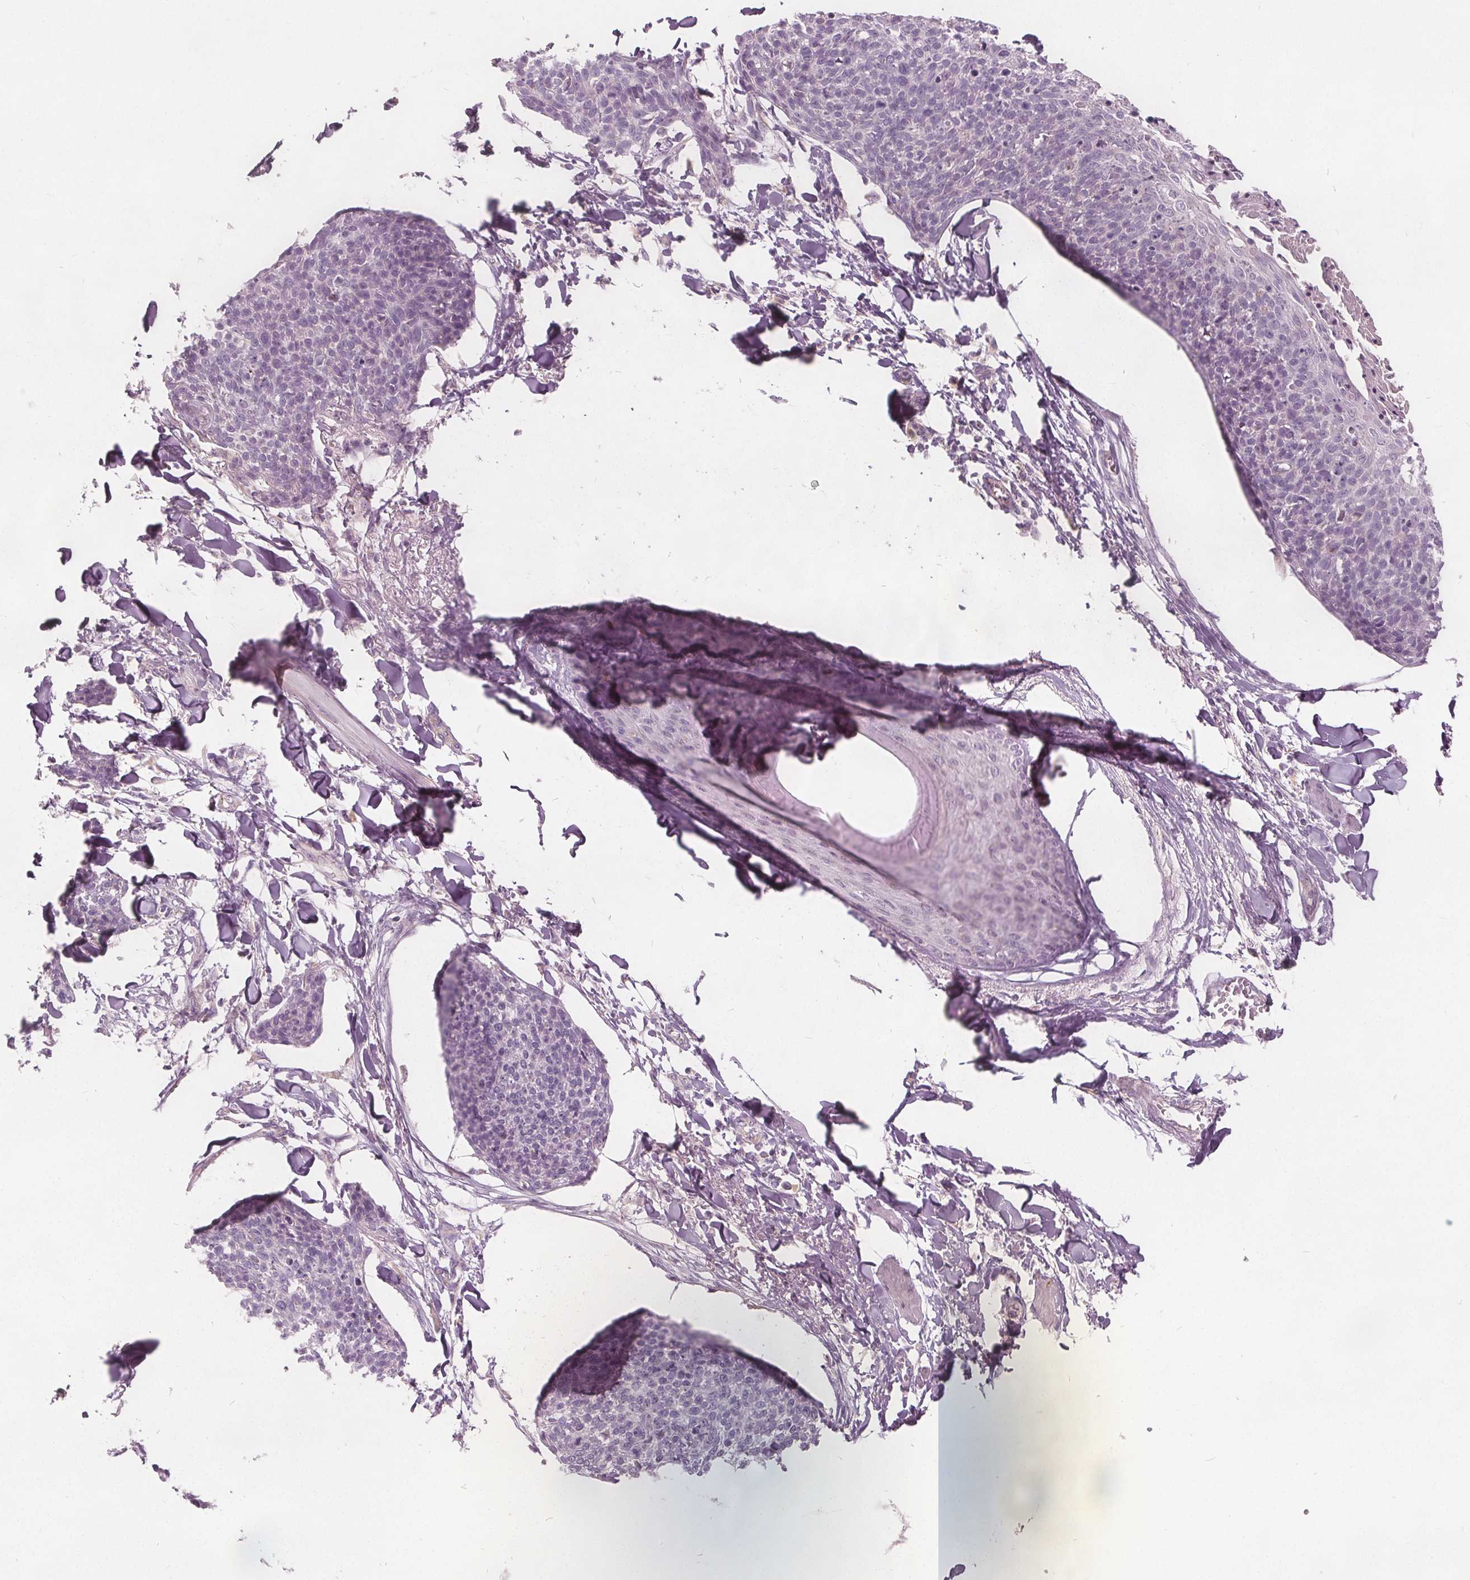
{"staining": {"intensity": "negative", "quantity": "none", "location": "none"}, "tissue": "skin cancer", "cell_type": "Tumor cells", "image_type": "cancer", "snomed": [{"axis": "morphology", "description": "Squamous cell carcinoma, NOS"}, {"axis": "topography", "description": "Skin"}, {"axis": "topography", "description": "Vulva"}], "caption": "This is a photomicrograph of immunohistochemistry staining of squamous cell carcinoma (skin), which shows no staining in tumor cells.", "gene": "ECI2", "patient": {"sex": "female", "age": 75}}